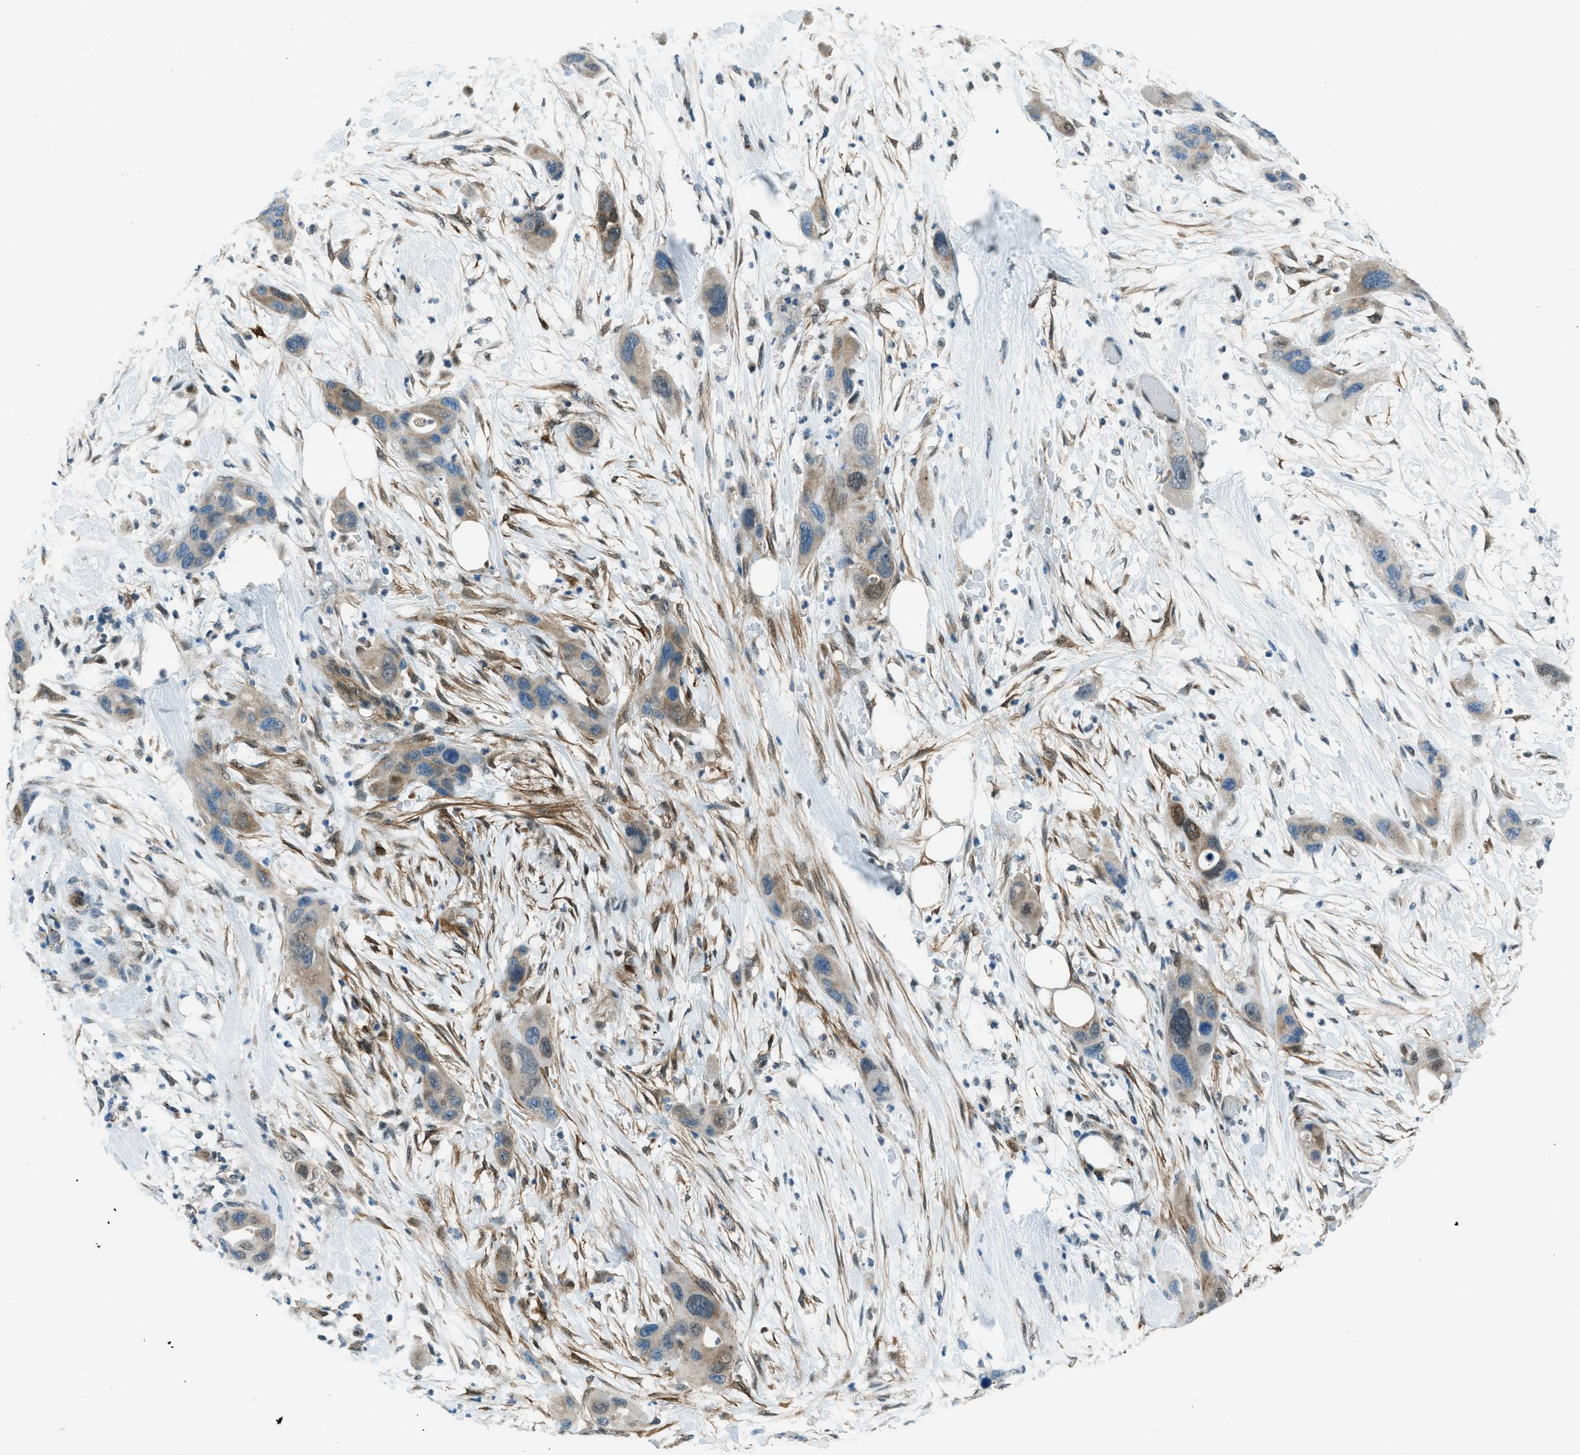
{"staining": {"intensity": "weak", "quantity": ">75%", "location": "cytoplasmic/membranous"}, "tissue": "pancreatic cancer", "cell_type": "Tumor cells", "image_type": "cancer", "snomed": [{"axis": "morphology", "description": "Adenocarcinoma, NOS"}, {"axis": "topography", "description": "Pancreas"}], "caption": "Immunohistochemistry (IHC) histopathology image of neoplastic tissue: human pancreatic cancer stained using IHC exhibits low levels of weak protein expression localized specifically in the cytoplasmic/membranous of tumor cells, appearing as a cytoplasmic/membranous brown color.", "gene": "NPEPL1", "patient": {"sex": "female", "age": 71}}